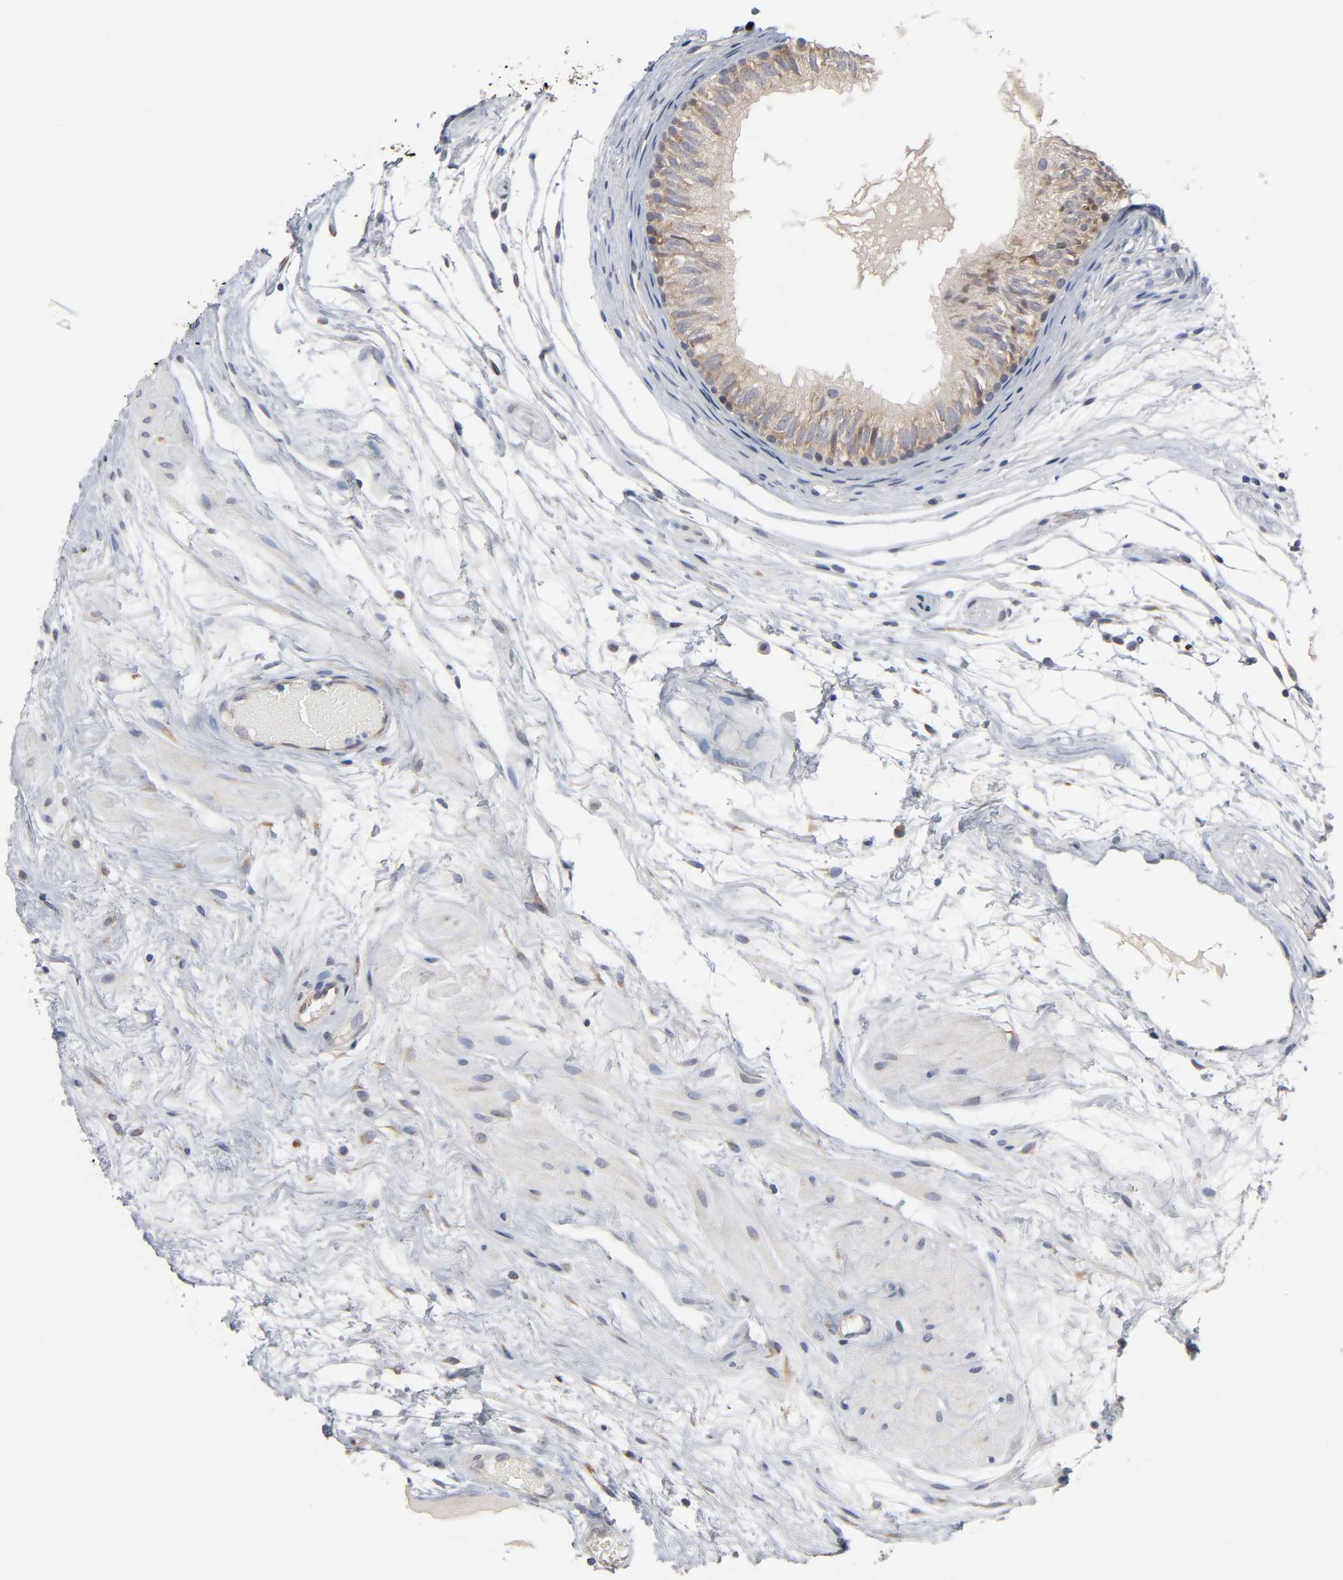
{"staining": {"intensity": "weak", "quantity": "<25%", "location": "cytoplasmic/membranous"}, "tissue": "epididymis", "cell_type": "Glandular cells", "image_type": "normal", "snomed": [{"axis": "morphology", "description": "Normal tissue, NOS"}, {"axis": "morphology", "description": "Atrophy, NOS"}, {"axis": "topography", "description": "Testis"}, {"axis": "topography", "description": "Epididymis"}], "caption": "DAB (3,3'-diaminobenzidine) immunohistochemical staining of benign human epididymis demonstrates no significant staining in glandular cells.", "gene": "HDLBP", "patient": {"sex": "male", "age": 18}}